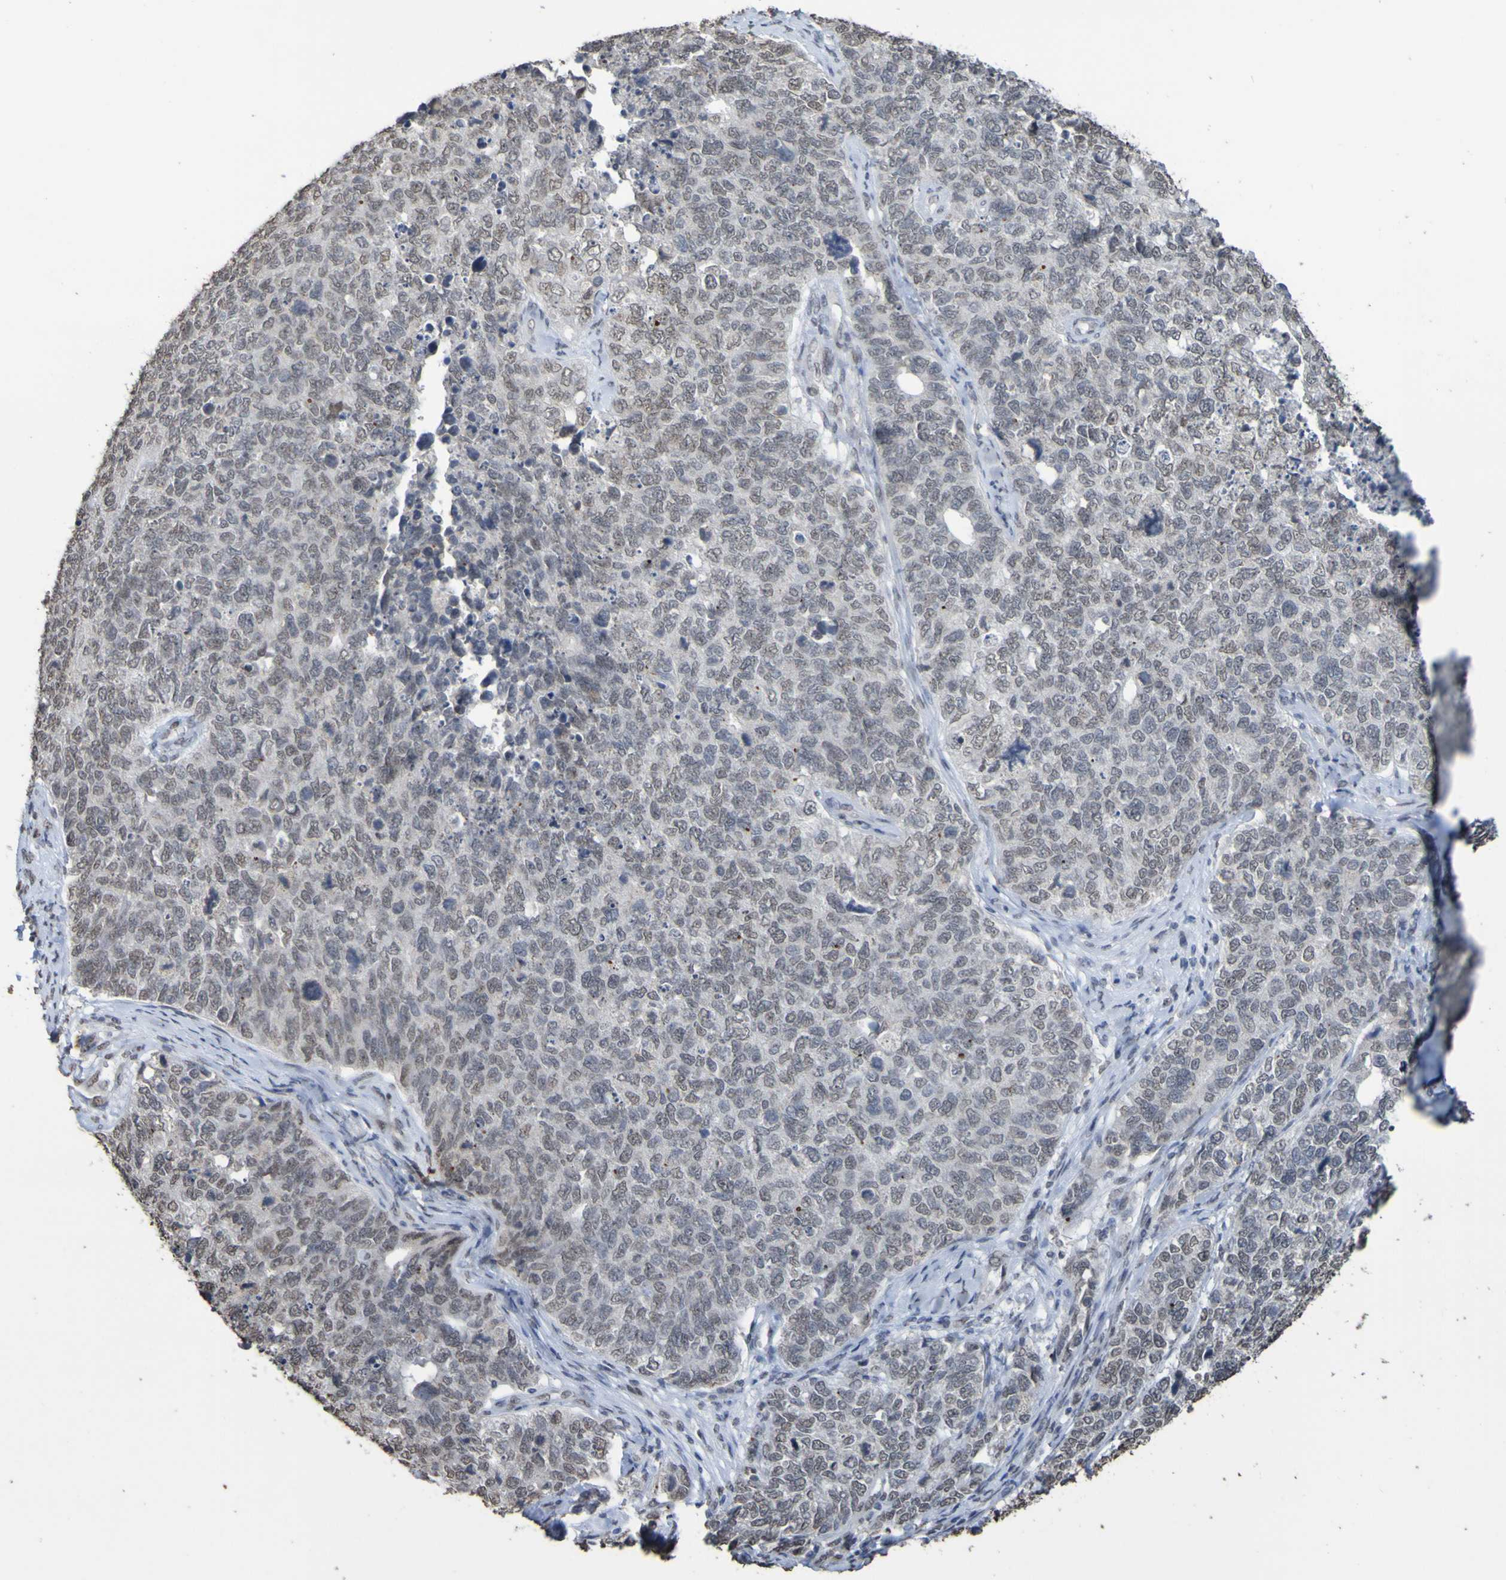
{"staining": {"intensity": "weak", "quantity": "25%-75%", "location": "nuclear"}, "tissue": "cervical cancer", "cell_type": "Tumor cells", "image_type": "cancer", "snomed": [{"axis": "morphology", "description": "Squamous cell carcinoma, NOS"}, {"axis": "topography", "description": "Cervix"}], "caption": "IHC image of neoplastic tissue: cervical cancer stained using IHC displays low levels of weak protein expression localized specifically in the nuclear of tumor cells, appearing as a nuclear brown color.", "gene": "ALKBH2", "patient": {"sex": "female", "age": 63}}